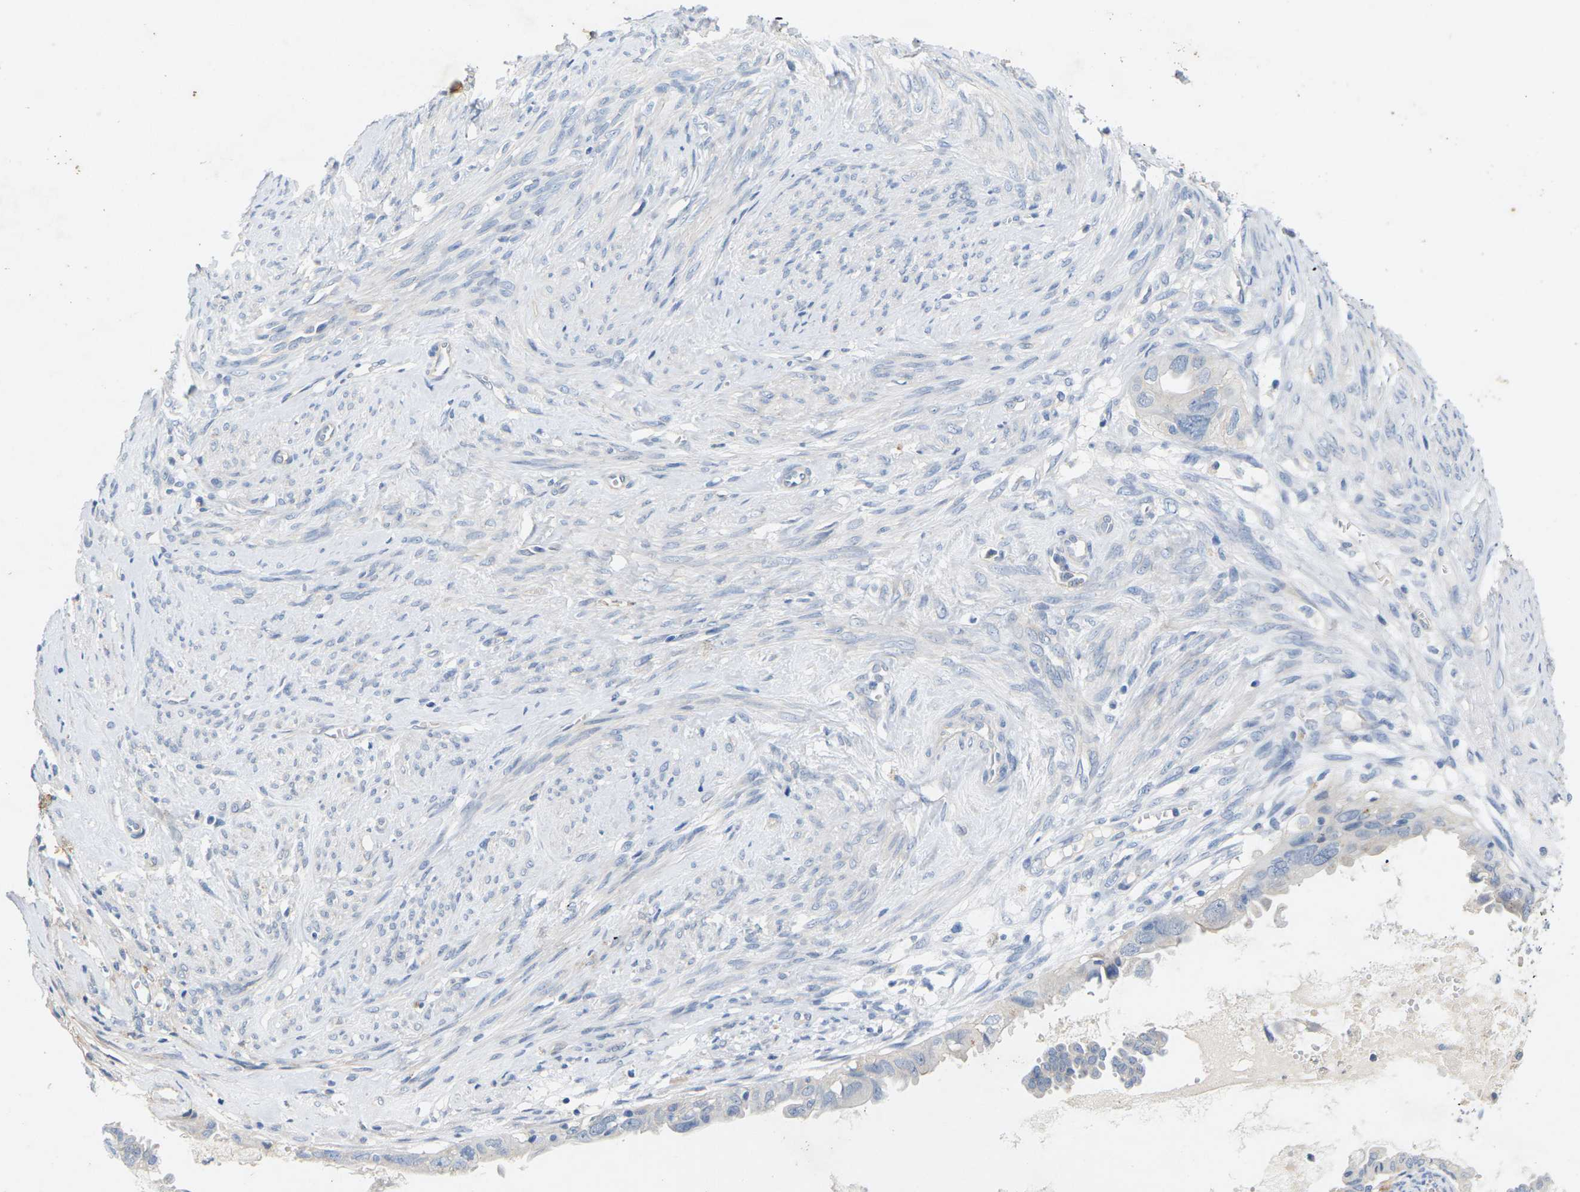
{"staining": {"intensity": "weak", "quantity": "25%-75%", "location": "cytoplasmic/membranous"}, "tissue": "cervical cancer", "cell_type": "Tumor cells", "image_type": "cancer", "snomed": [{"axis": "morphology", "description": "Normal tissue, NOS"}, {"axis": "morphology", "description": "Adenocarcinoma, NOS"}, {"axis": "topography", "description": "Cervix"}, {"axis": "topography", "description": "Endometrium"}], "caption": "Protein staining by immunohistochemistry reveals weak cytoplasmic/membranous expression in approximately 25%-75% of tumor cells in adenocarcinoma (cervical).", "gene": "ITGA5", "patient": {"sex": "female", "age": 86}}